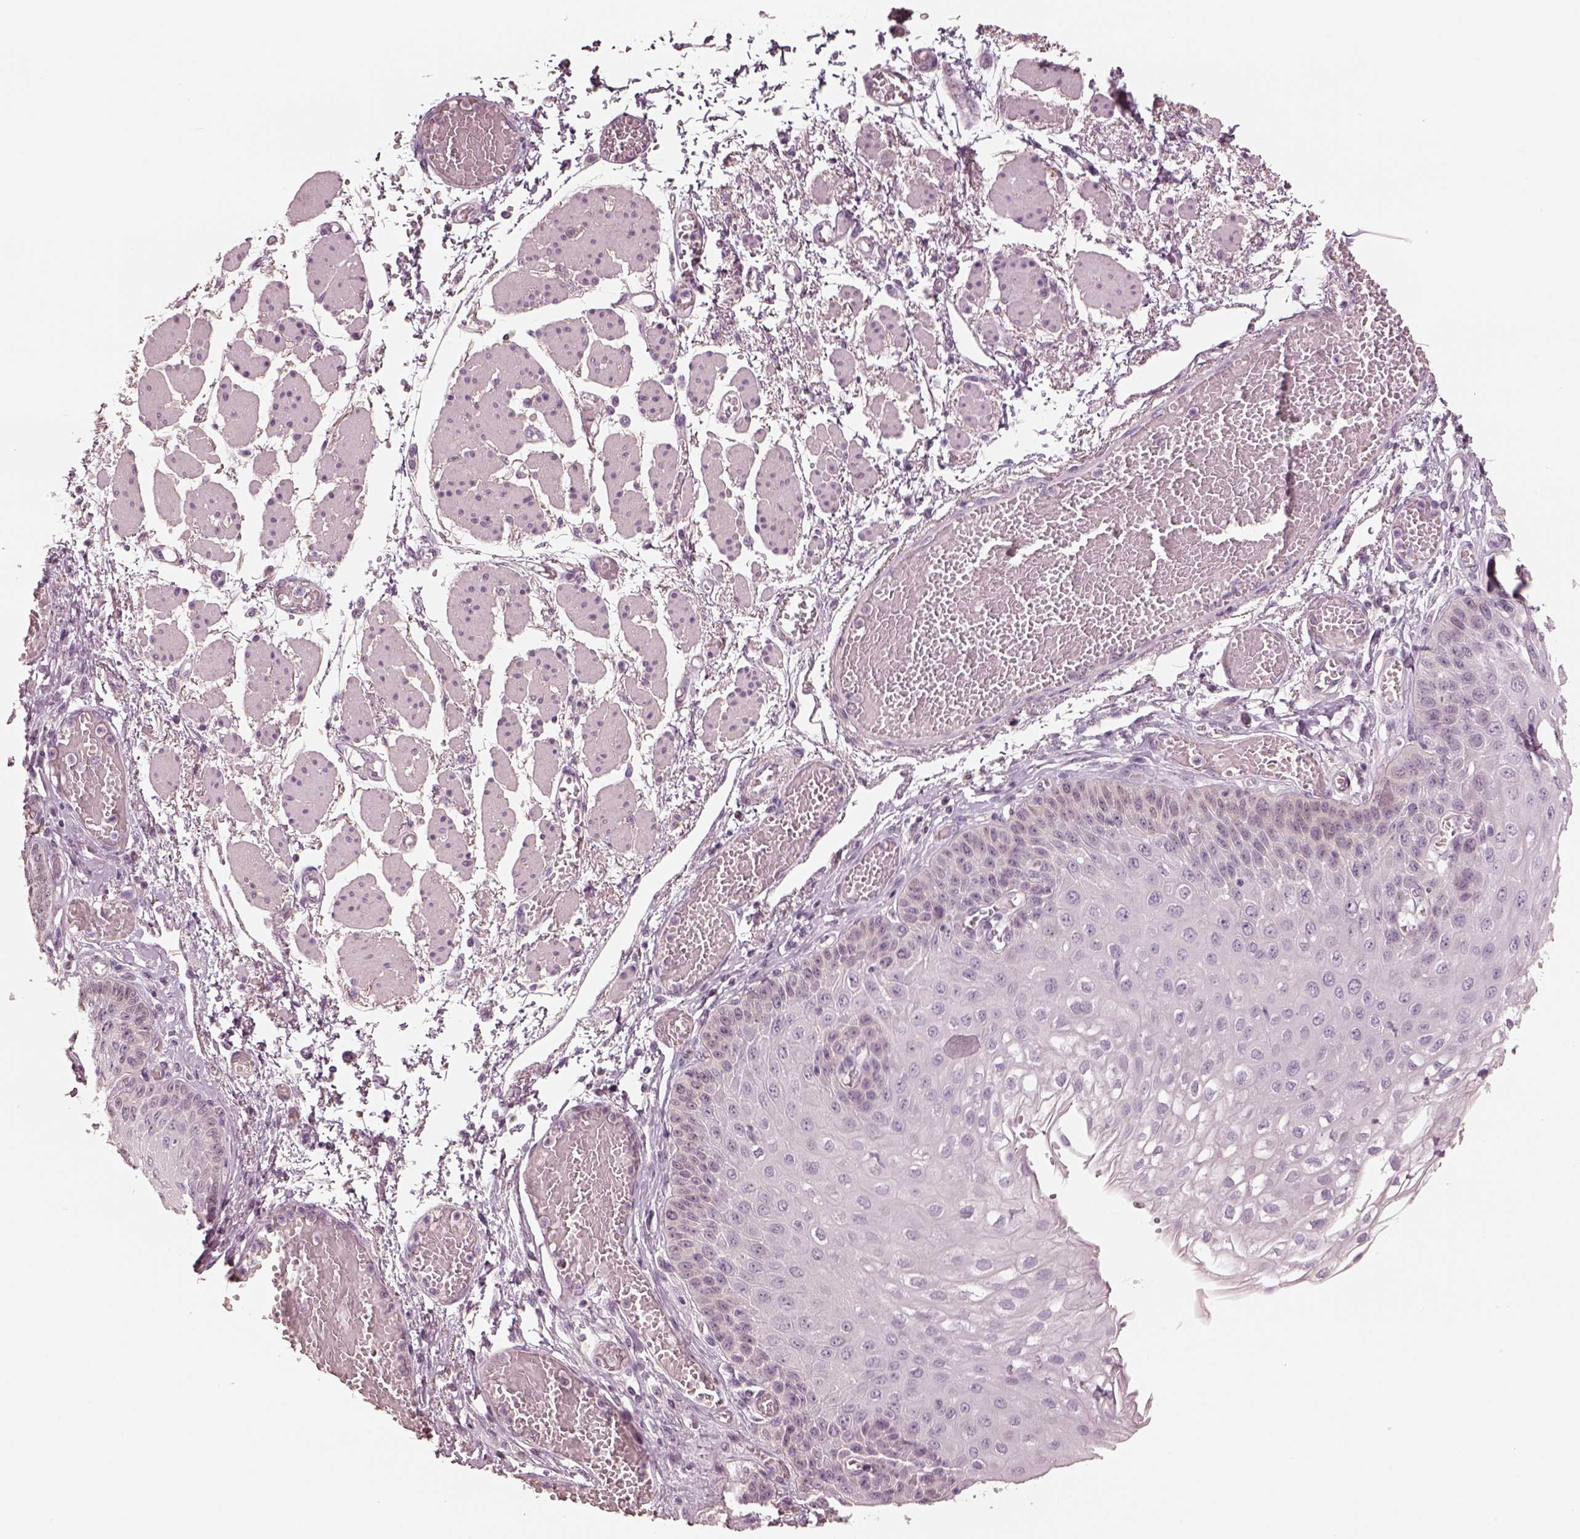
{"staining": {"intensity": "negative", "quantity": "none", "location": "none"}, "tissue": "esophagus", "cell_type": "Squamous epithelial cells", "image_type": "normal", "snomed": [{"axis": "morphology", "description": "Normal tissue, NOS"}, {"axis": "morphology", "description": "Adenocarcinoma, NOS"}, {"axis": "topography", "description": "Esophagus"}], "caption": "The image demonstrates no staining of squamous epithelial cells in unremarkable esophagus.", "gene": "EGR4", "patient": {"sex": "male", "age": 81}}